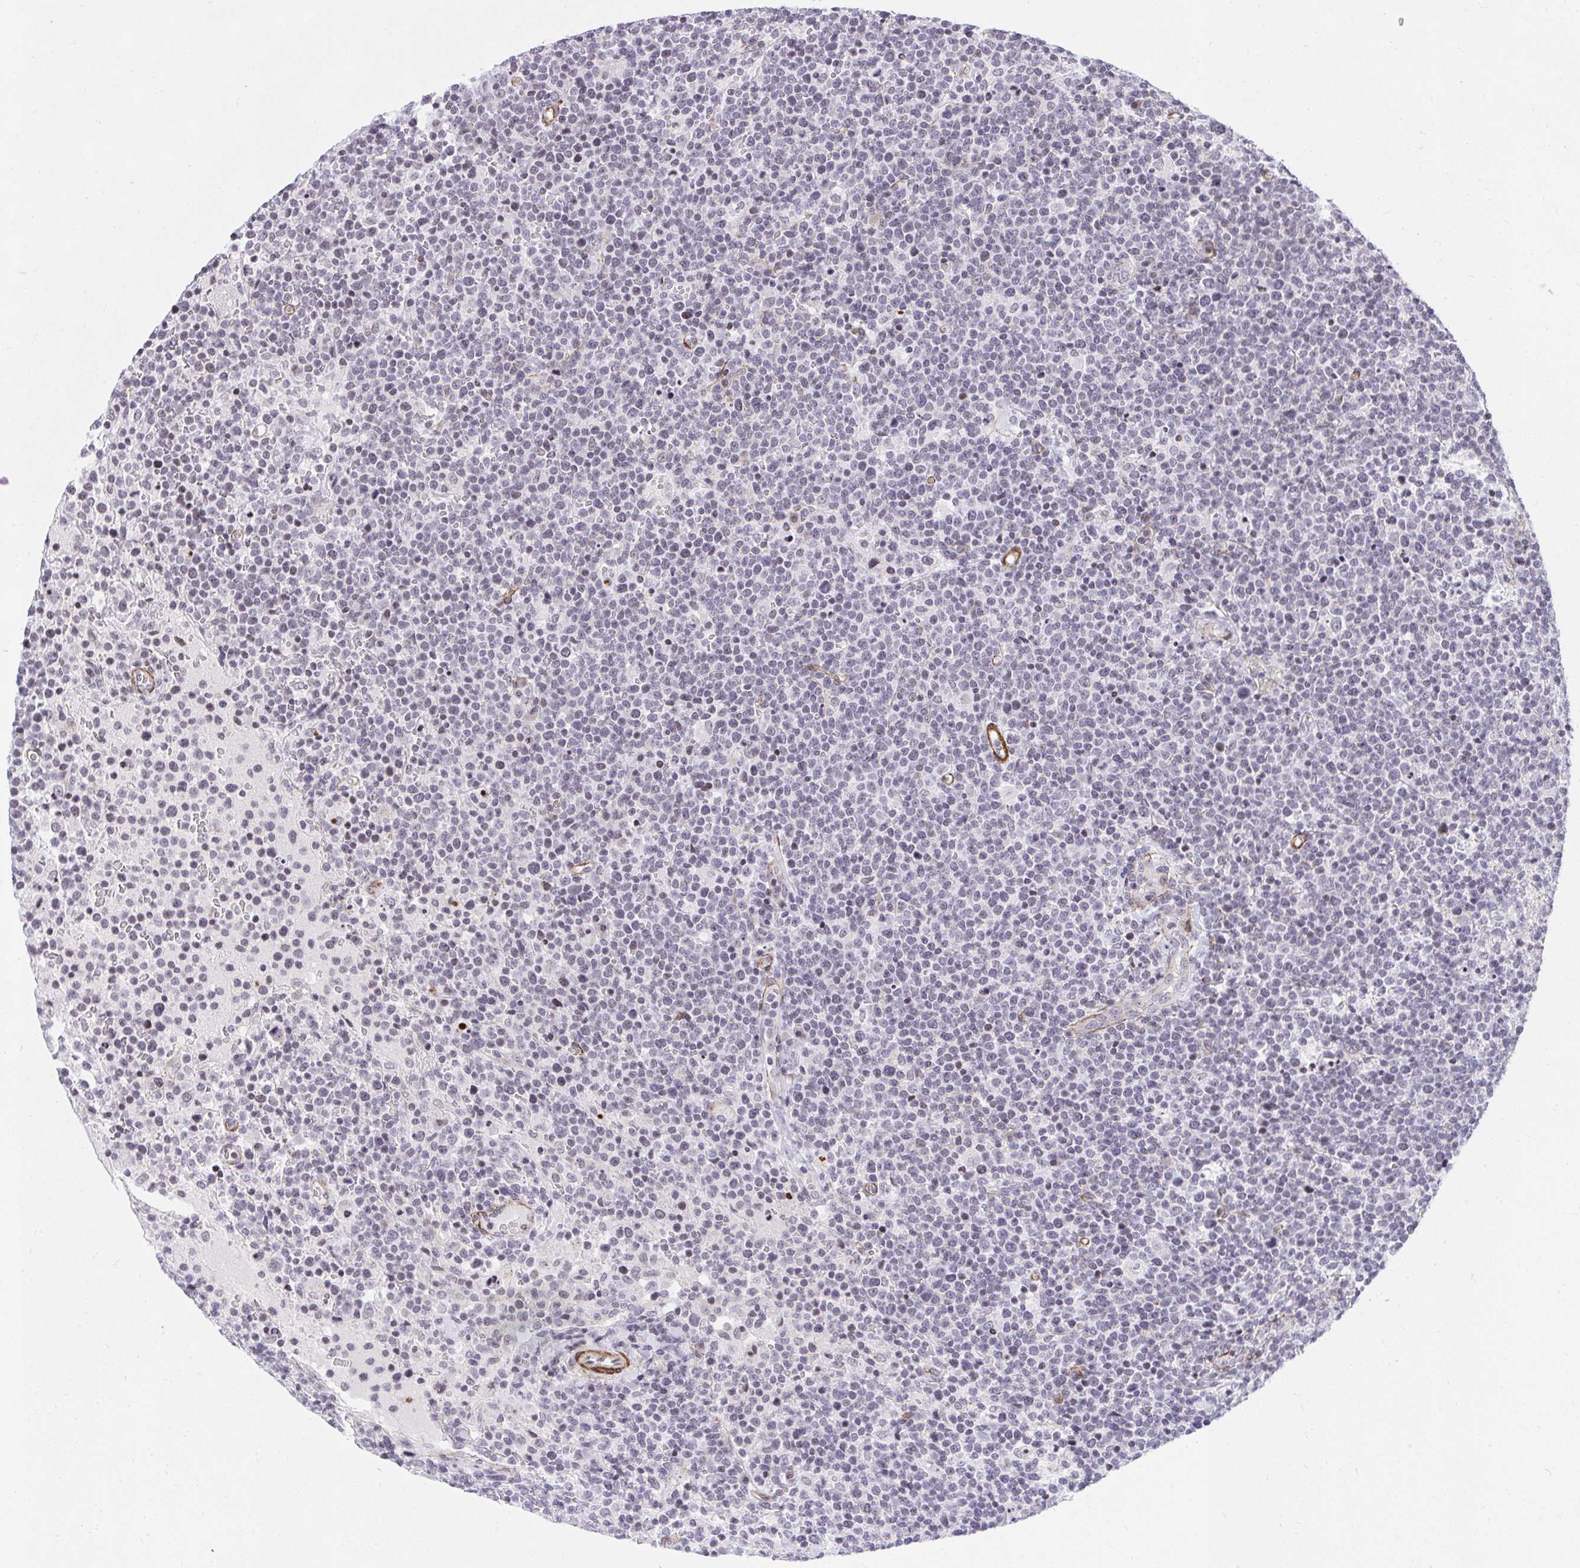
{"staining": {"intensity": "negative", "quantity": "none", "location": "none"}, "tissue": "lymphoma", "cell_type": "Tumor cells", "image_type": "cancer", "snomed": [{"axis": "morphology", "description": "Malignant lymphoma, non-Hodgkin's type, High grade"}, {"axis": "topography", "description": "Lymph node"}], "caption": "The histopathology image exhibits no significant expression in tumor cells of high-grade malignant lymphoma, non-Hodgkin's type.", "gene": "KCNN4", "patient": {"sex": "male", "age": 61}}